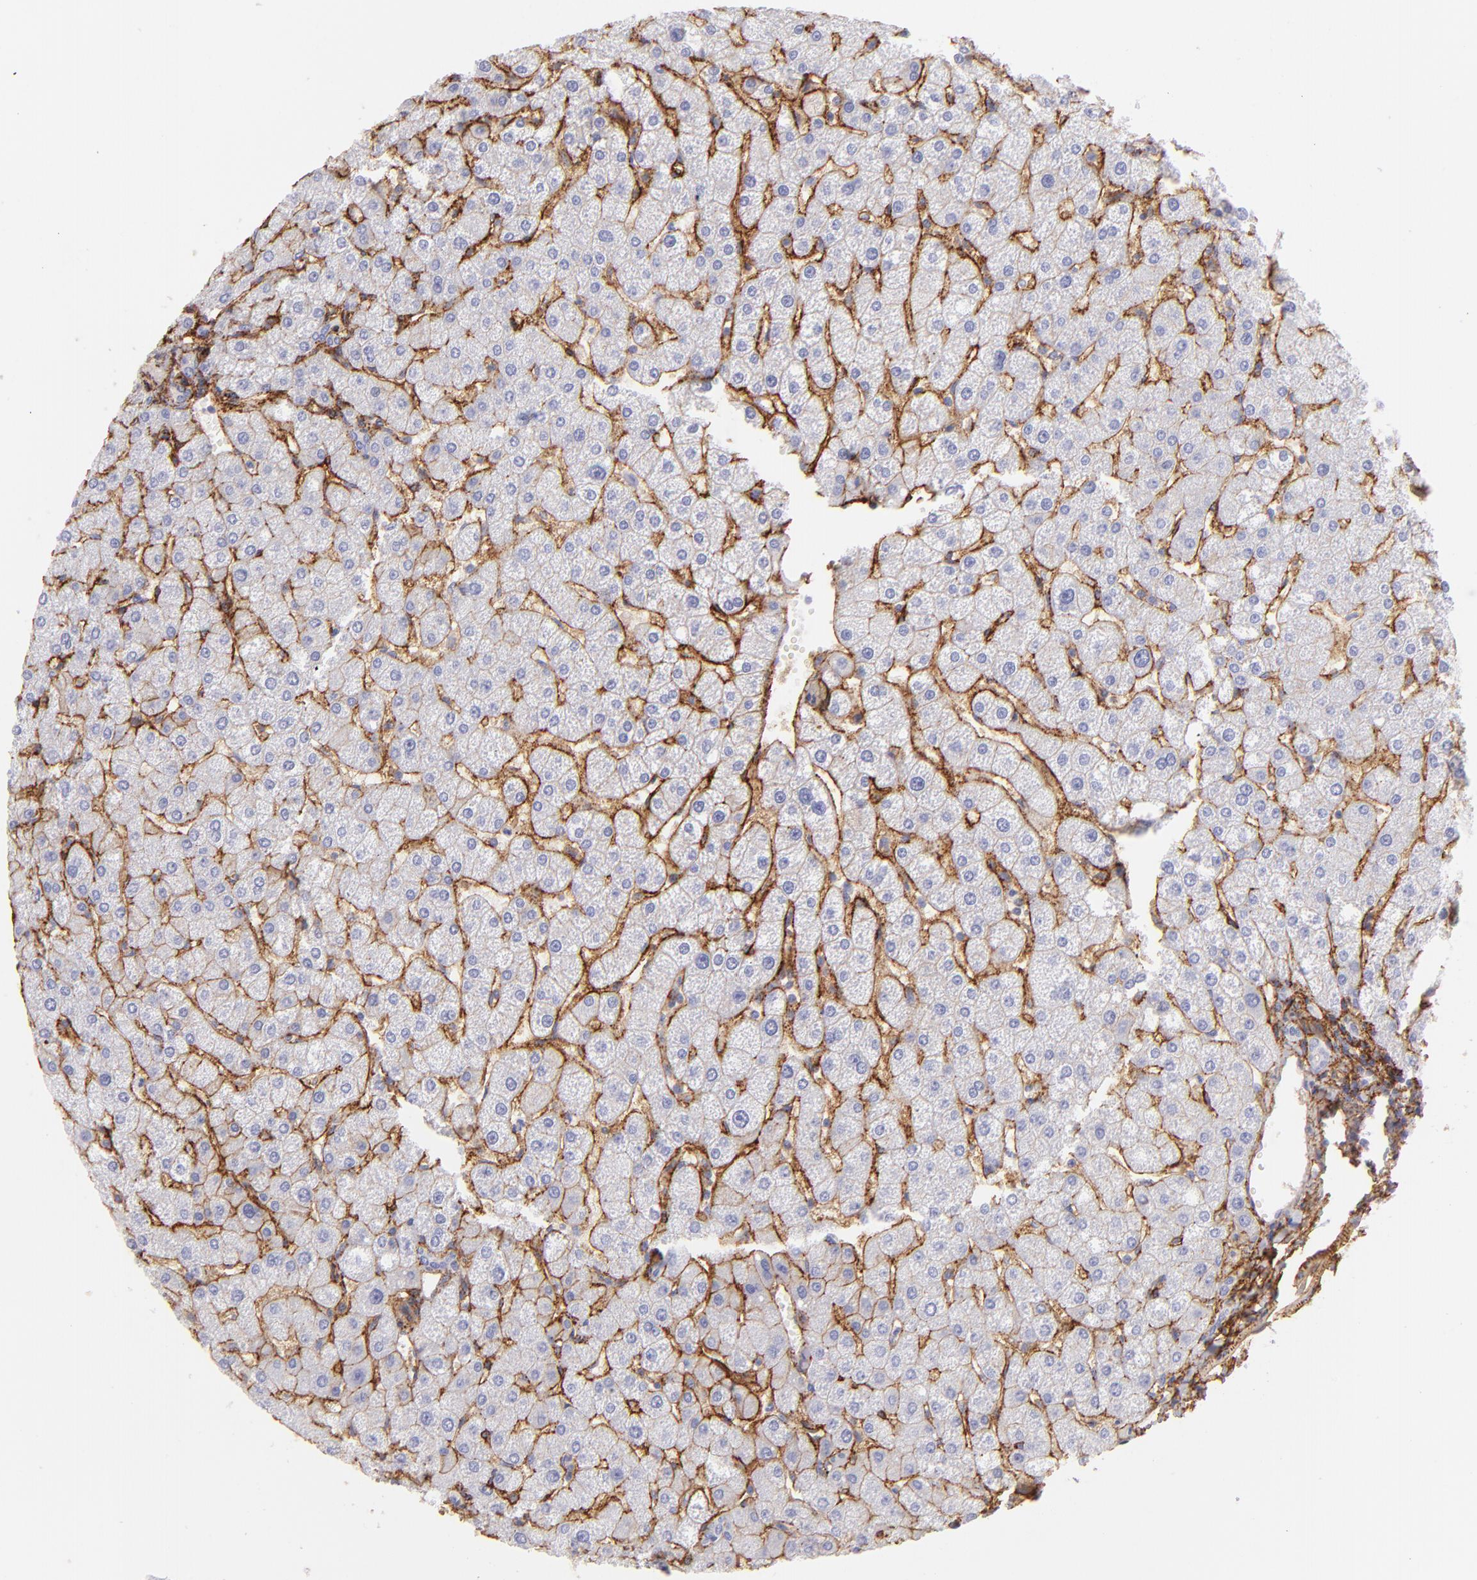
{"staining": {"intensity": "negative", "quantity": "none", "location": "none"}, "tissue": "liver", "cell_type": "Cholangiocytes", "image_type": "normal", "snomed": [{"axis": "morphology", "description": "Normal tissue, NOS"}, {"axis": "topography", "description": "Liver"}], "caption": "IHC of benign human liver reveals no expression in cholangiocytes. Nuclei are stained in blue.", "gene": "CD81", "patient": {"sex": "male", "age": 67}}